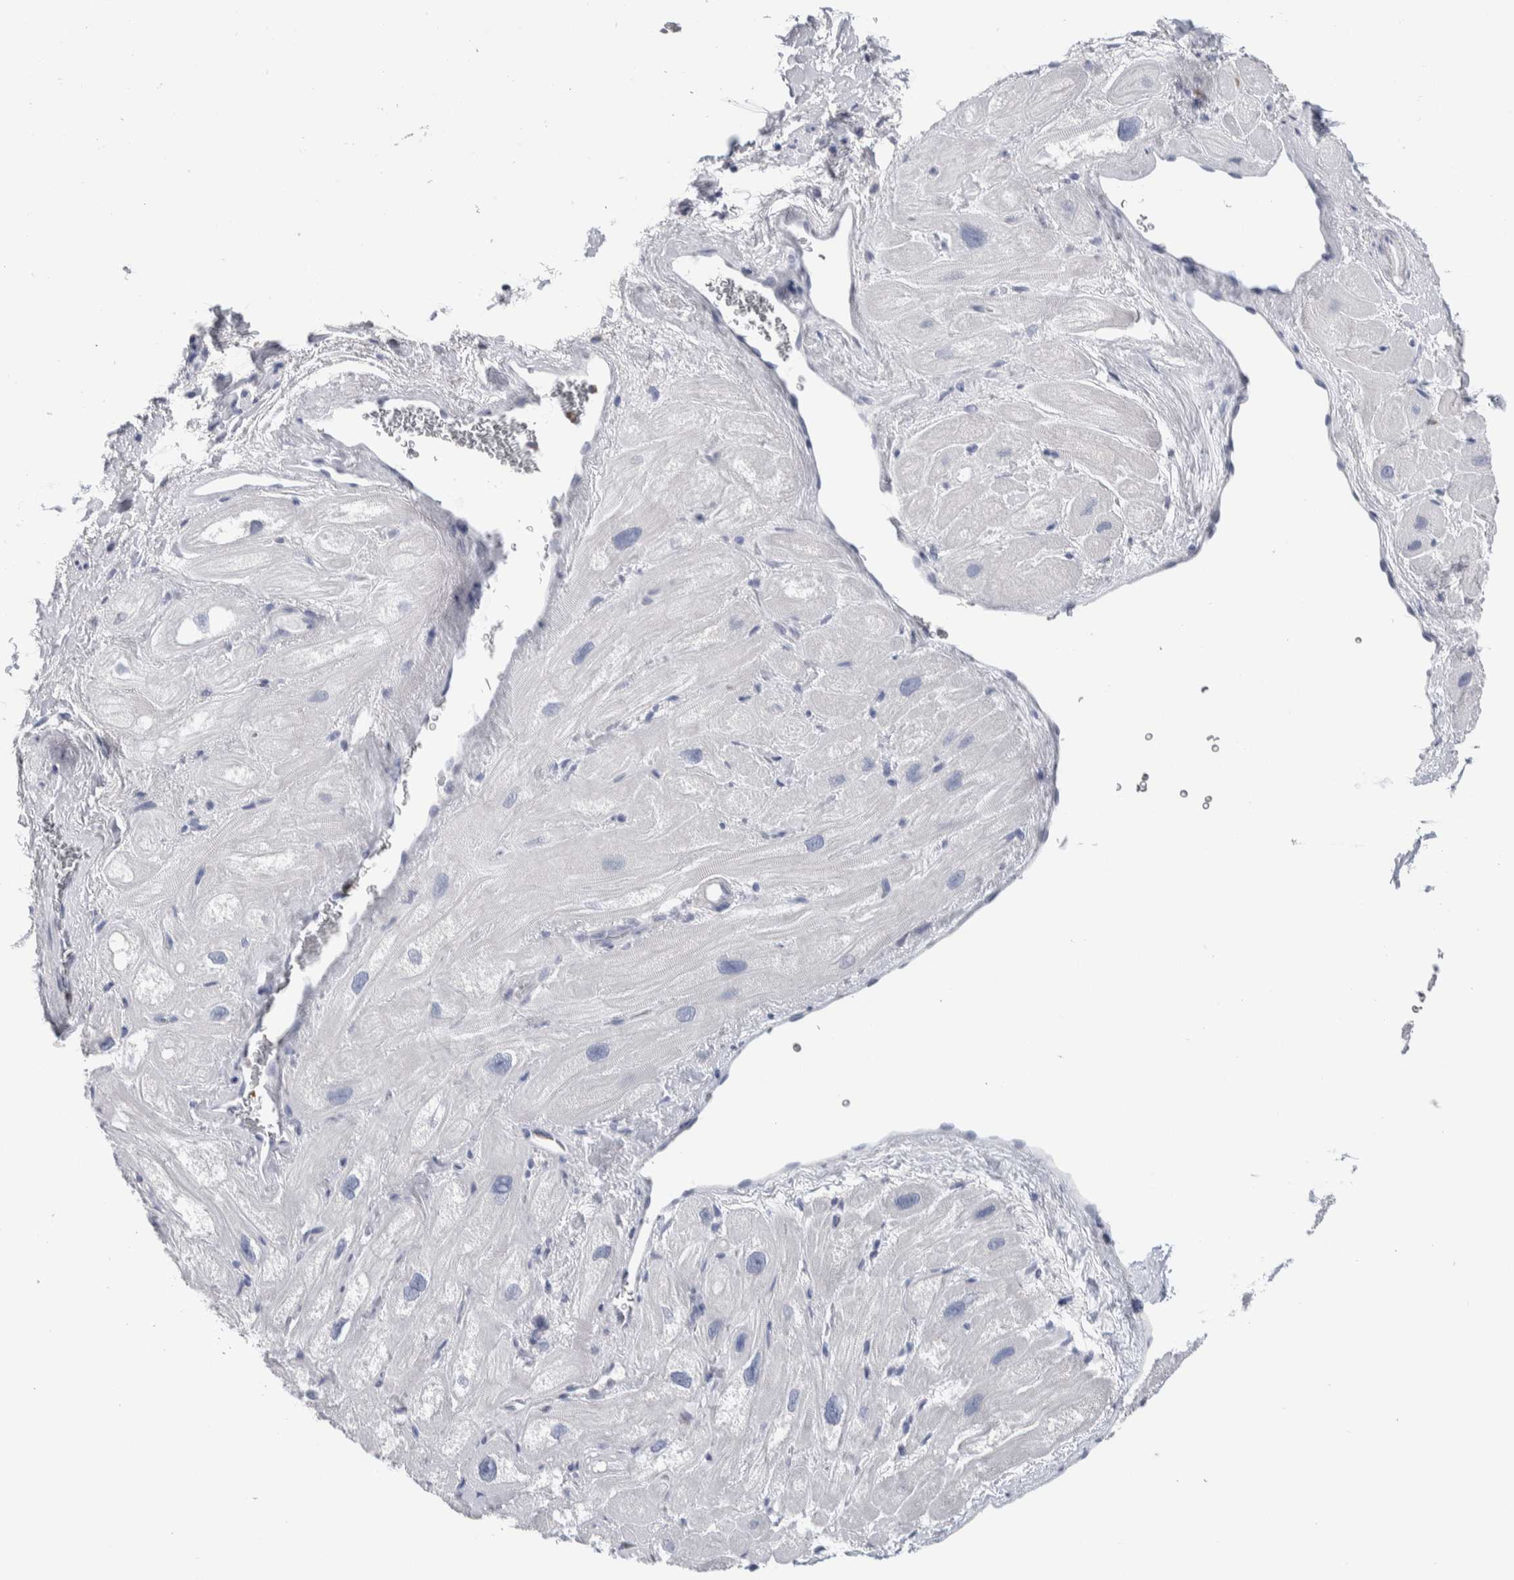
{"staining": {"intensity": "negative", "quantity": "none", "location": "none"}, "tissue": "heart muscle", "cell_type": "Cardiomyocytes", "image_type": "normal", "snomed": [{"axis": "morphology", "description": "Normal tissue, NOS"}, {"axis": "topography", "description": "Heart"}], "caption": "Photomicrograph shows no significant protein staining in cardiomyocytes of benign heart muscle. (DAB (3,3'-diaminobenzidine) immunohistochemistry (IHC) with hematoxylin counter stain).", "gene": "LURAP1L", "patient": {"sex": "male", "age": 49}}